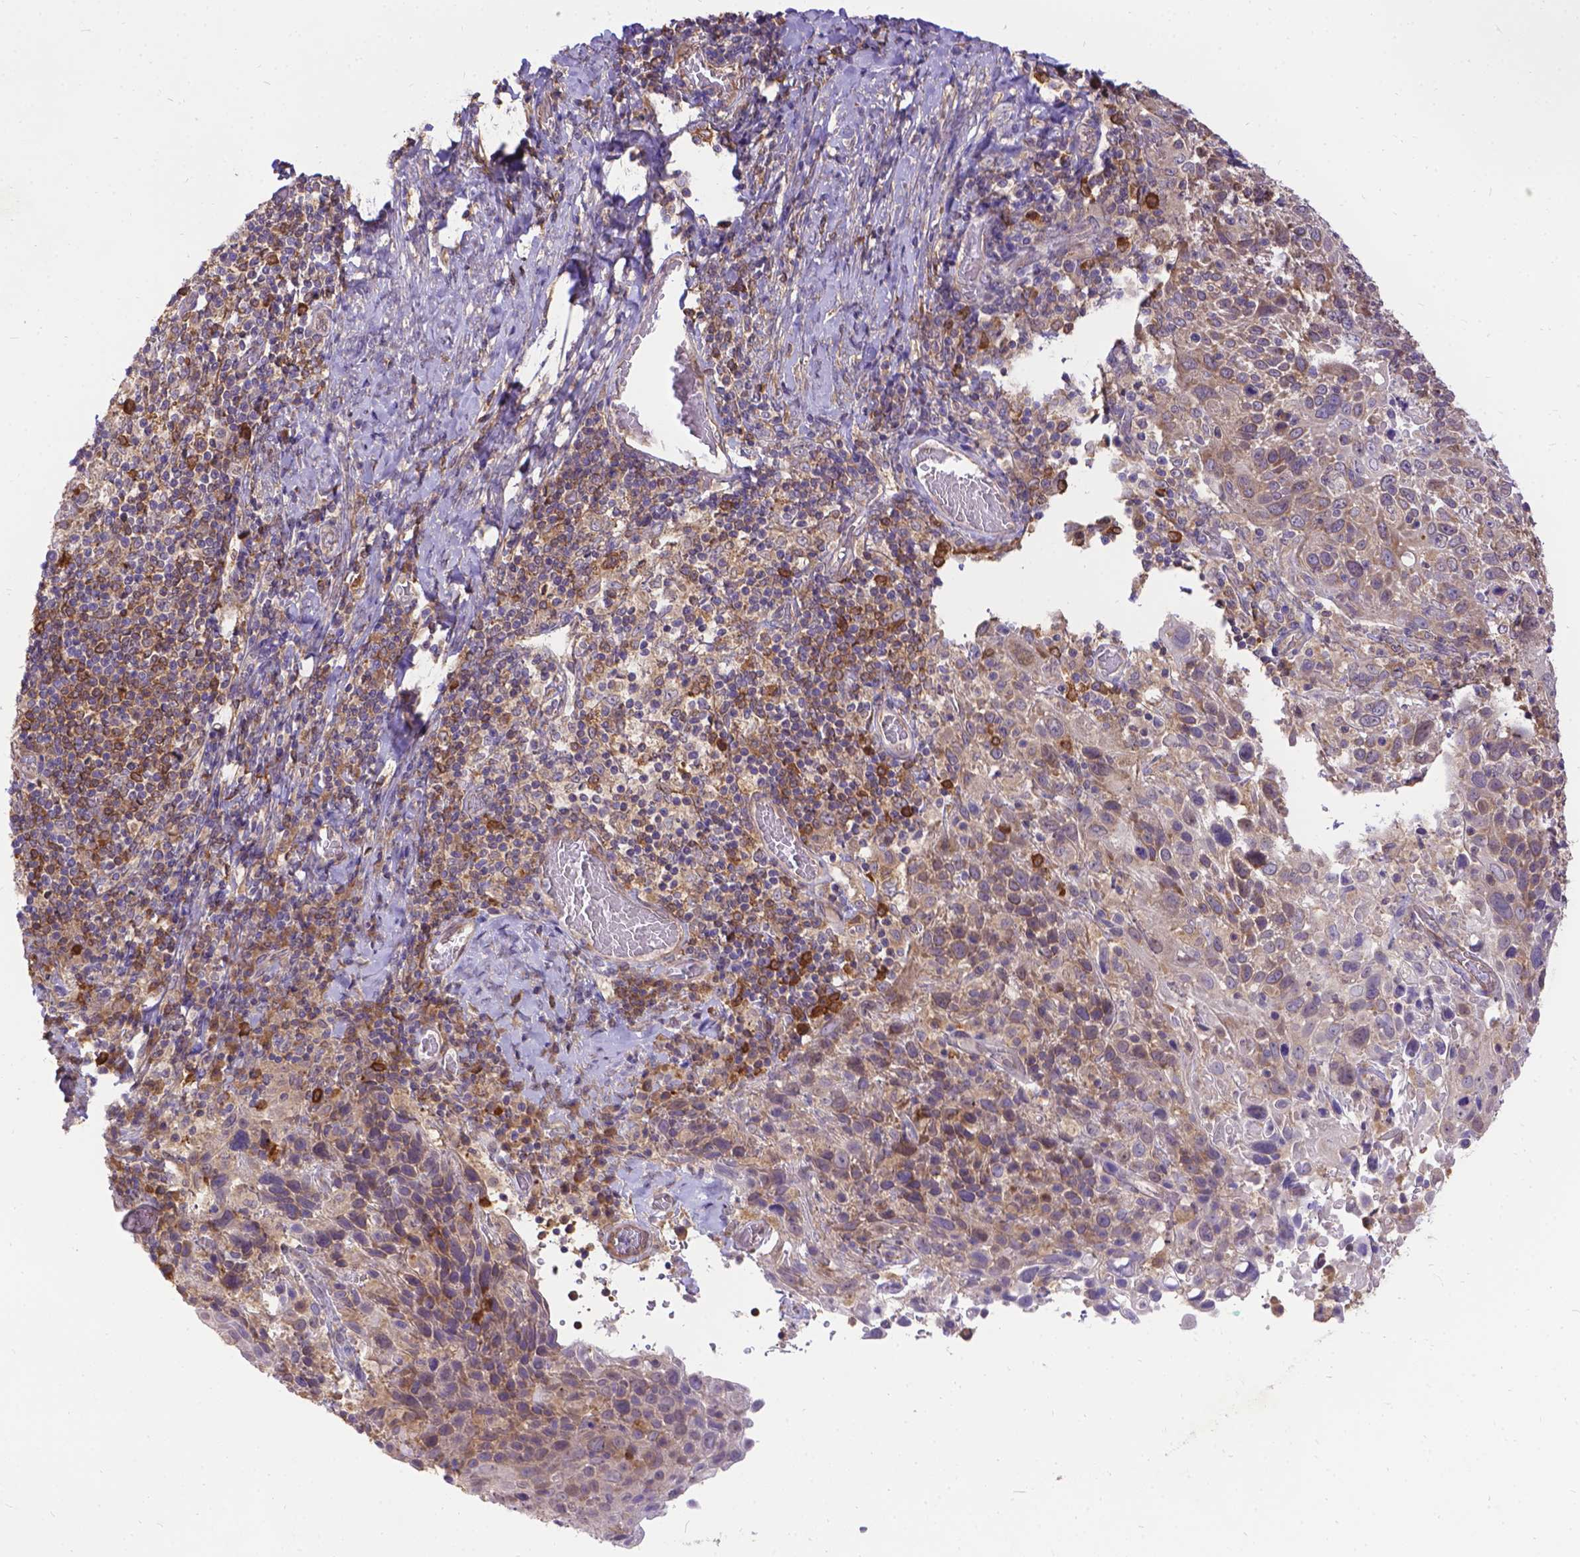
{"staining": {"intensity": "weak", "quantity": ">75%", "location": "cytoplasmic/membranous"}, "tissue": "cervical cancer", "cell_type": "Tumor cells", "image_type": "cancer", "snomed": [{"axis": "morphology", "description": "Squamous cell carcinoma, NOS"}, {"axis": "topography", "description": "Cervix"}], "caption": "Protein analysis of squamous cell carcinoma (cervical) tissue displays weak cytoplasmic/membranous positivity in approximately >75% of tumor cells.", "gene": "DENND6A", "patient": {"sex": "female", "age": 61}}